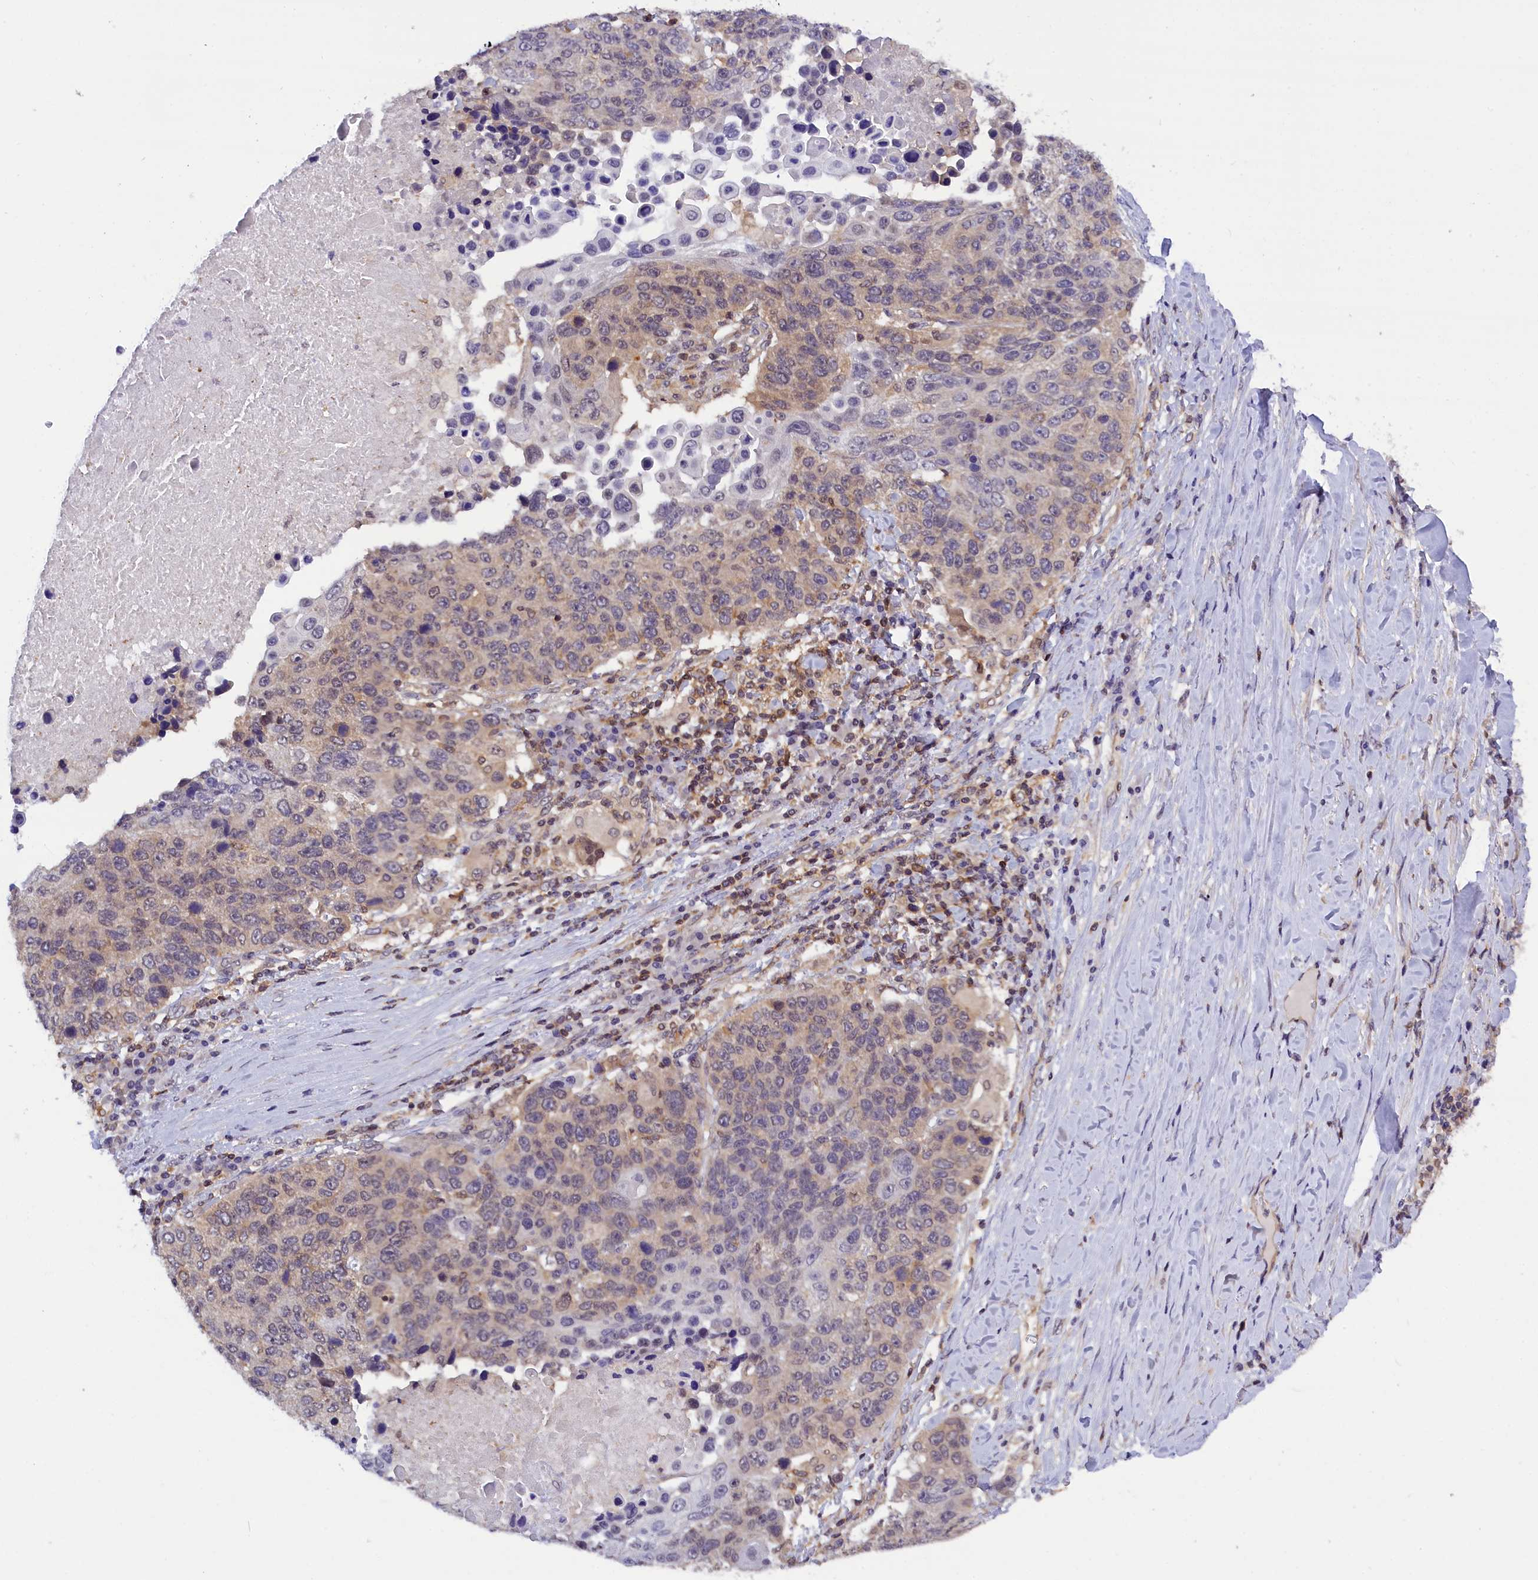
{"staining": {"intensity": "weak", "quantity": "25%-75%", "location": "cytoplasmic/membranous"}, "tissue": "lung cancer", "cell_type": "Tumor cells", "image_type": "cancer", "snomed": [{"axis": "morphology", "description": "Normal tissue, NOS"}, {"axis": "morphology", "description": "Squamous cell carcinoma, NOS"}, {"axis": "topography", "description": "Lymph node"}, {"axis": "topography", "description": "Lung"}], "caption": "Lung cancer (squamous cell carcinoma) stained with DAB immunohistochemistry demonstrates low levels of weak cytoplasmic/membranous positivity in about 25%-75% of tumor cells.", "gene": "TBCB", "patient": {"sex": "male", "age": 66}}